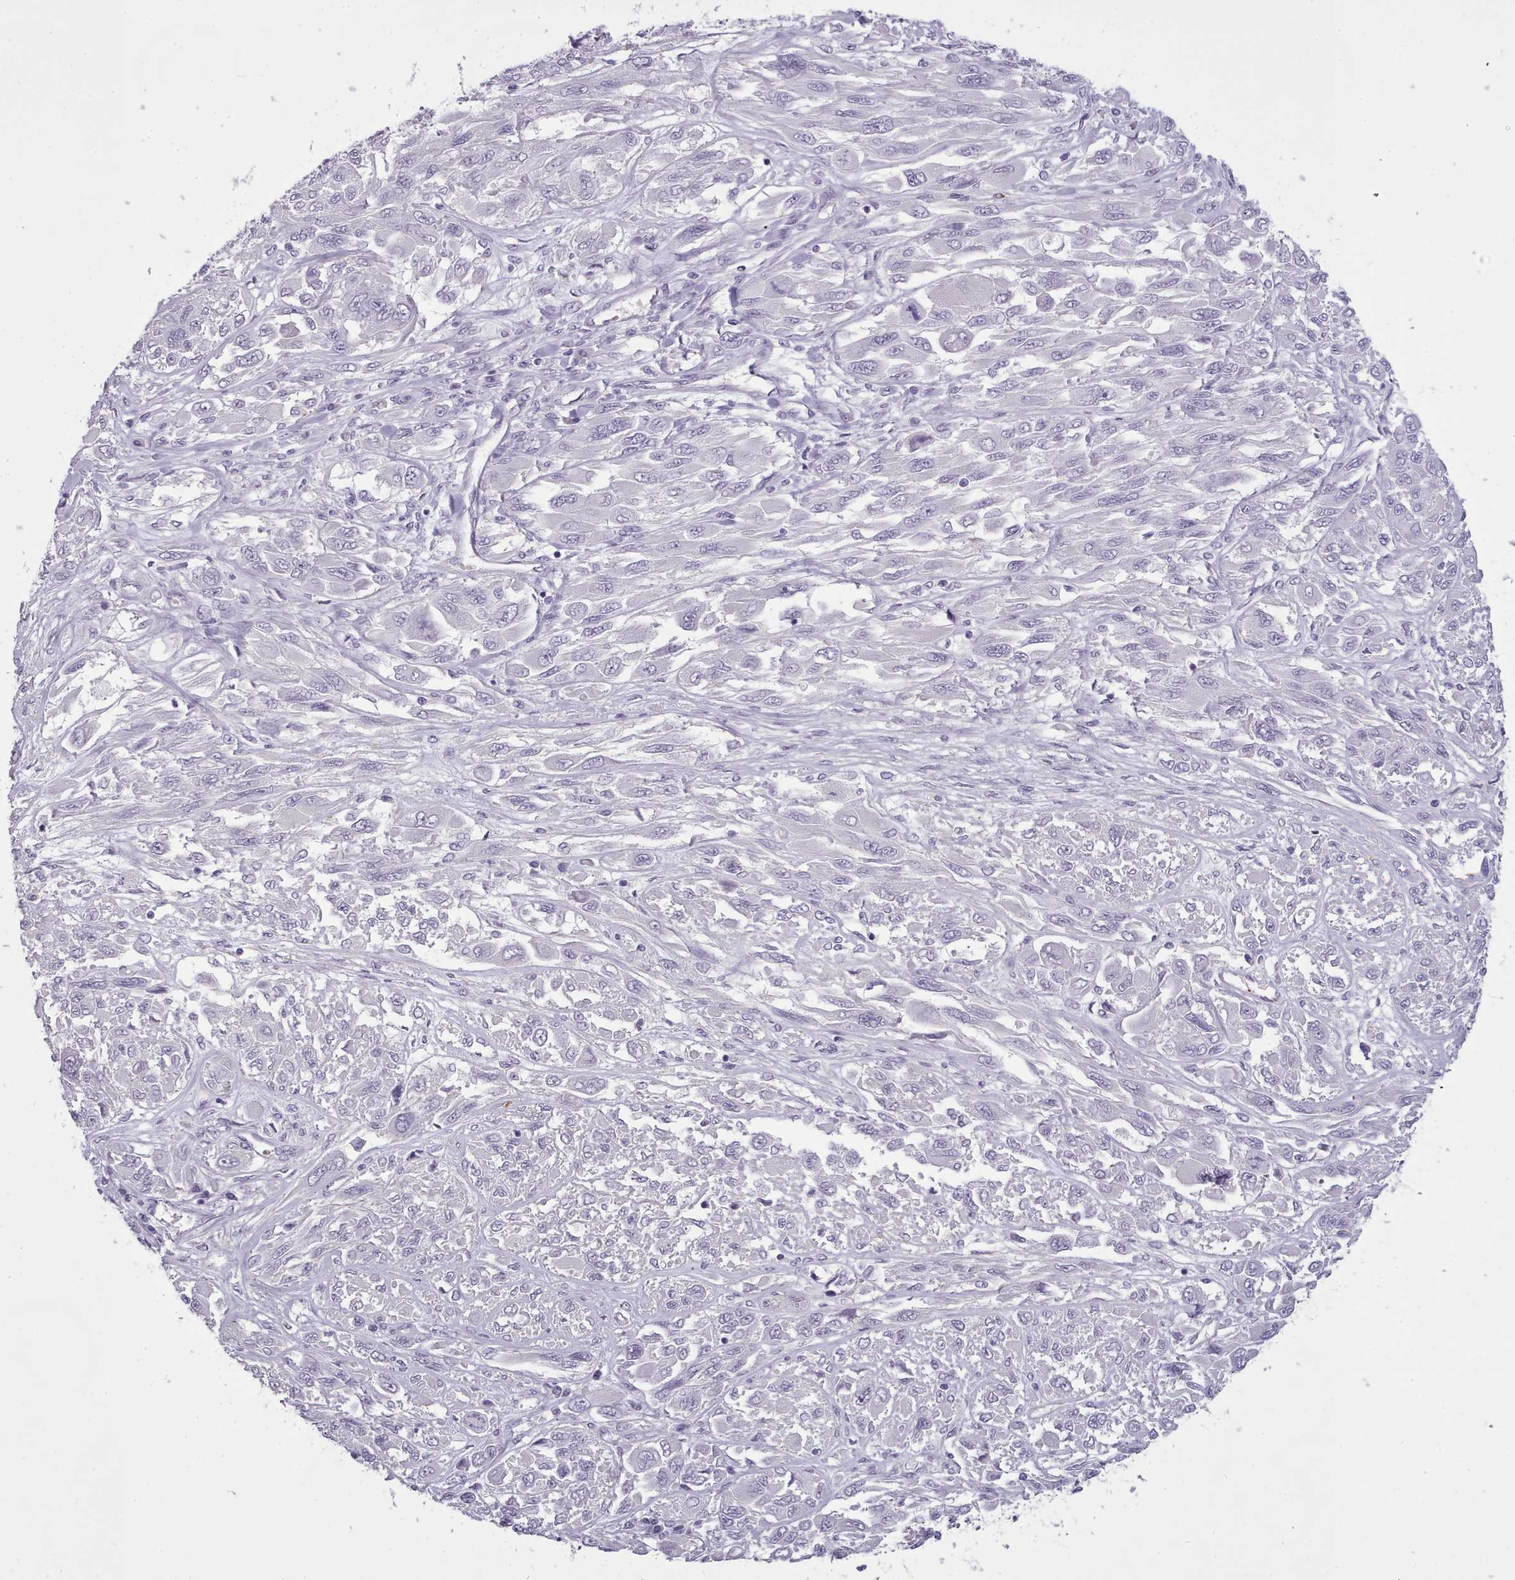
{"staining": {"intensity": "negative", "quantity": "none", "location": "none"}, "tissue": "melanoma", "cell_type": "Tumor cells", "image_type": "cancer", "snomed": [{"axis": "morphology", "description": "Malignant melanoma, NOS"}, {"axis": "topography", "description": "Skin"}], "caption": "Immunohistochemical staining of malignant melanoma reveals no significant expression in tumor cells. Nuclei are stained in blue.", "gene": "NDST2", "patient": {"sex": "female", "age": 91}}